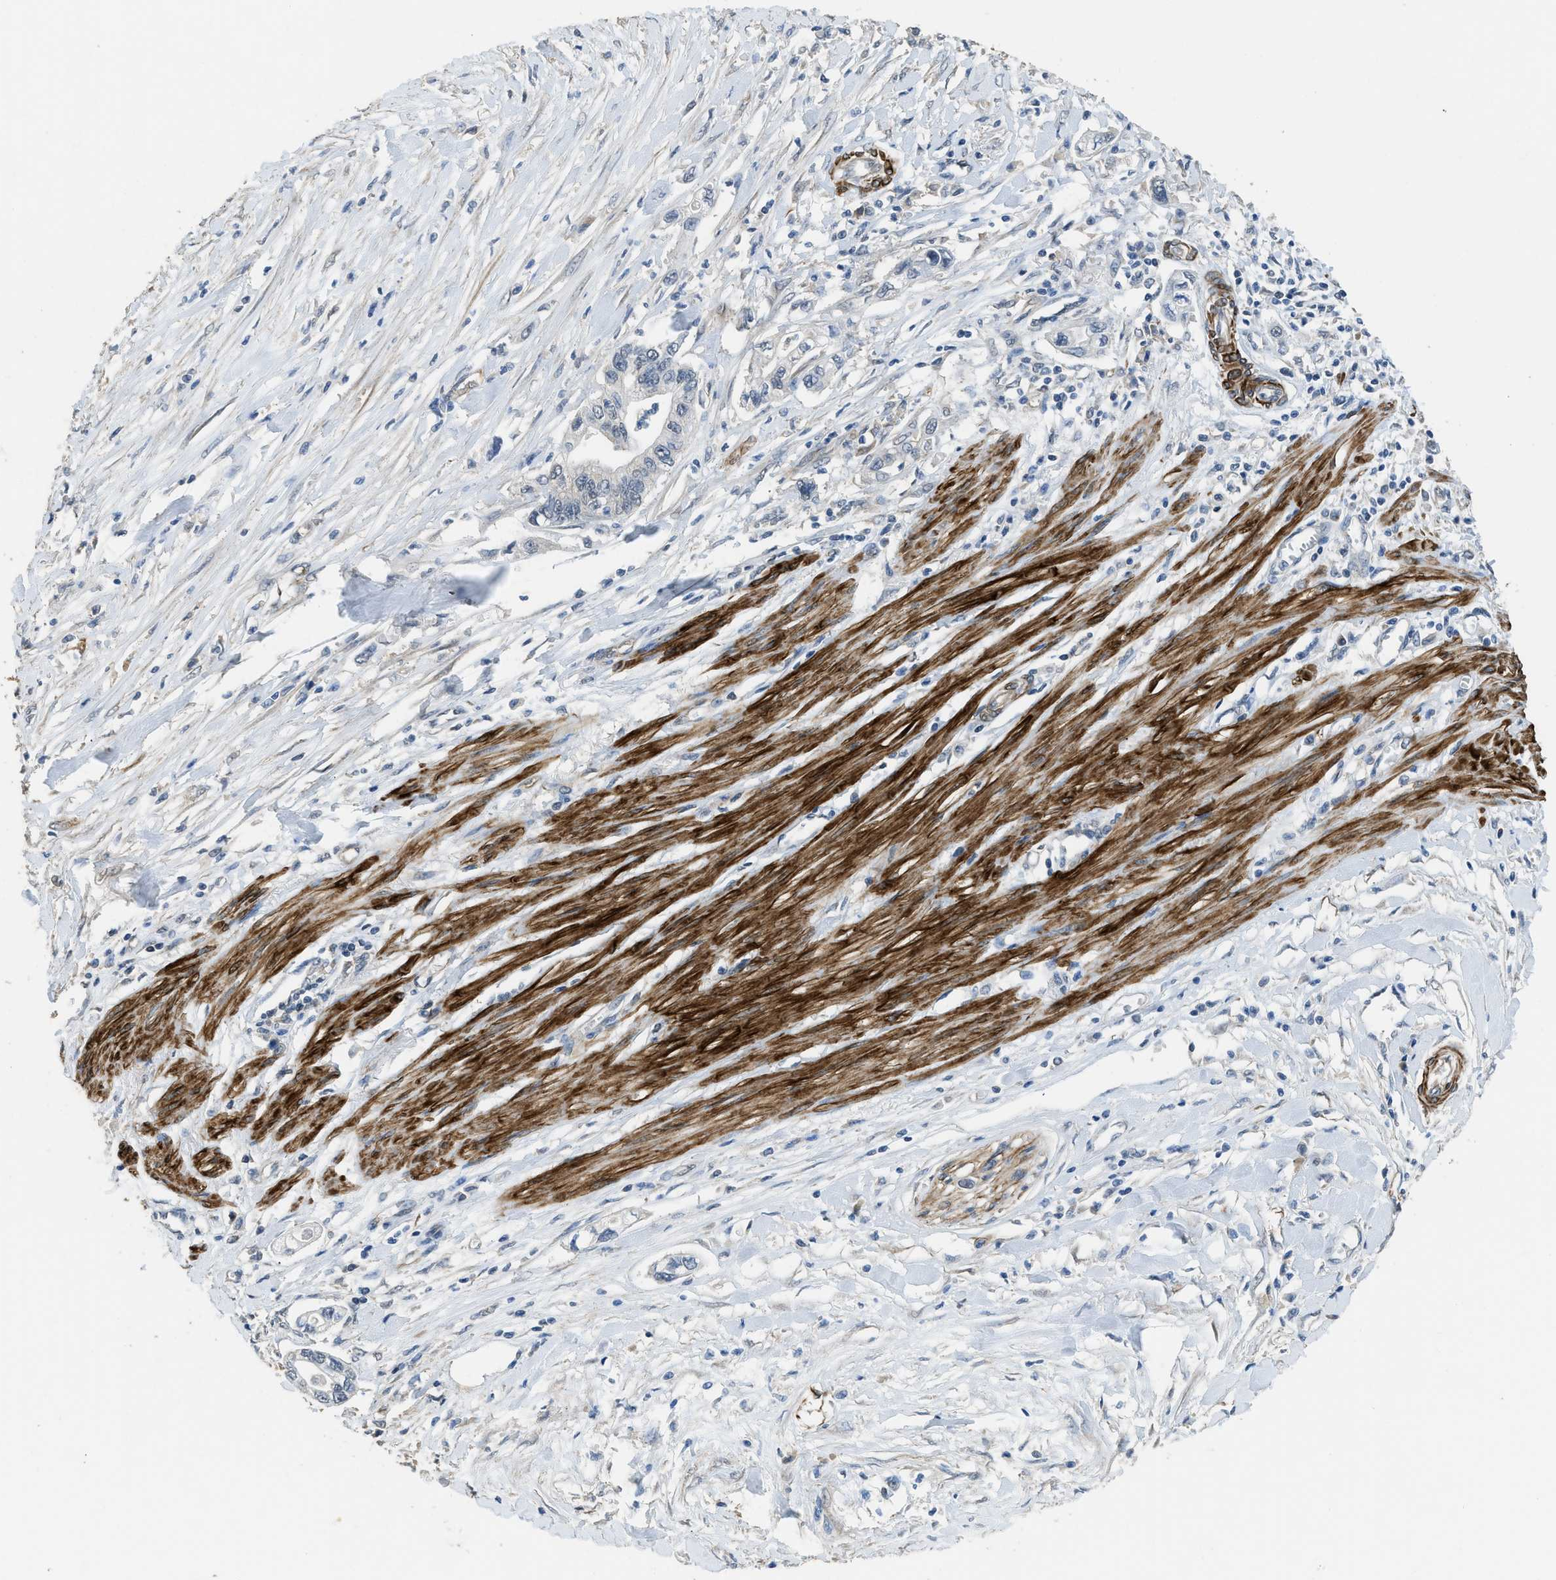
{"staining": {"intensity": "negative", "quantity": "none", "location": "none"}, "tissue": "pancreatic cancer", "cell_type": "Tumor cells", "image_type": "cancer", "snomed": [{"axis": "morphology", "description": "Adenocarcinoma, NOS"}, {"axis": "topography", "description": "Pancreas"}], "caption": "This photomicrograph is of pancreatic cancer (adenocarcinoma) stained with IHC to label a protein in brown with the nuclei are counter-stained blue. There is no positivity in tumor cells.", "gene": "SYNM", "patient": {"sex": "male", "age": 56}}